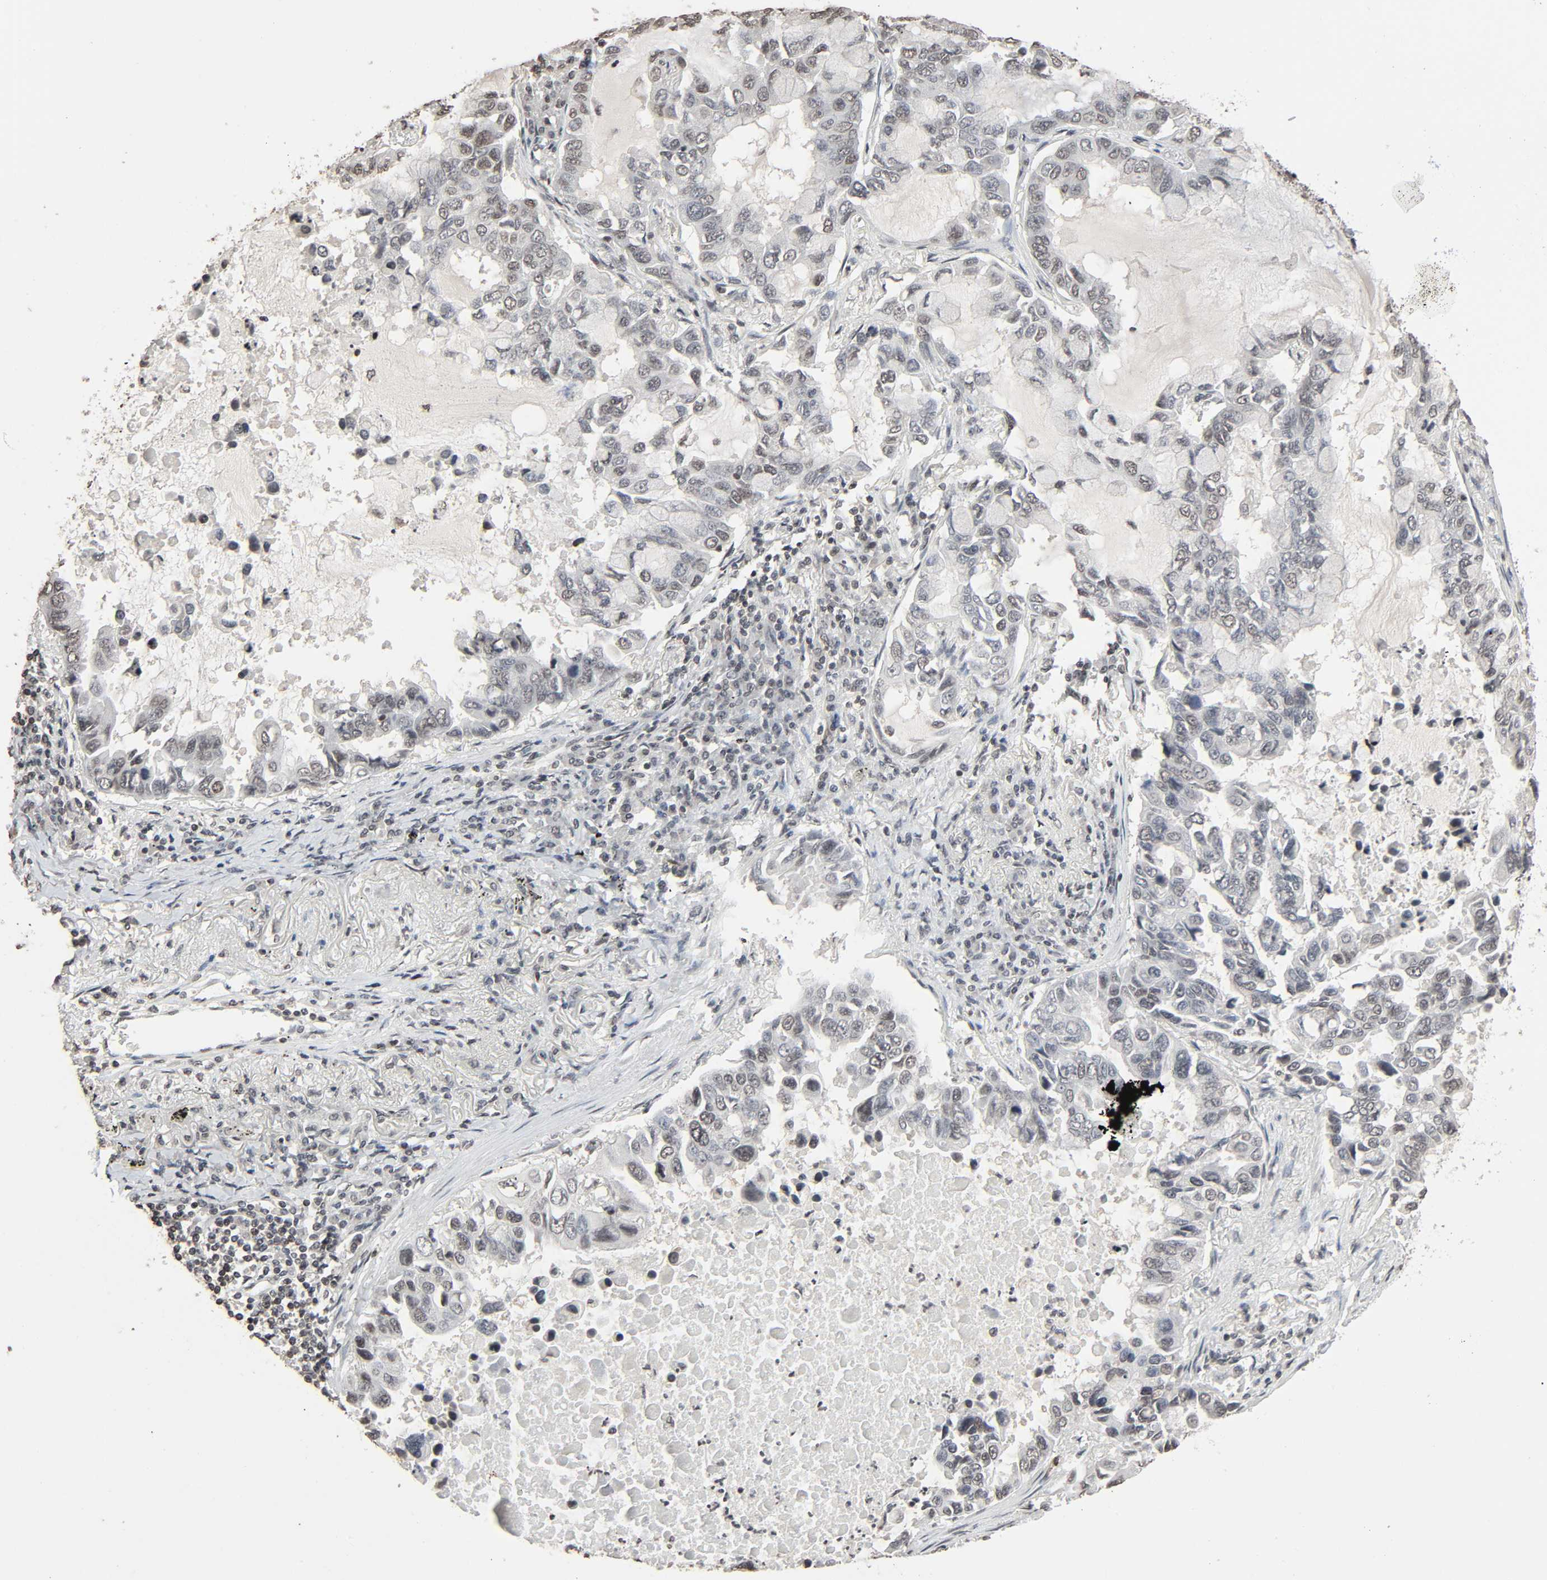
{"staining": {"intensity": "negative", "quantity": "none", "location": "none"}, "tissue": "lung cancer", "cell_type": "Tumor cells", "image_type": "cancer", "snomed": [{"axis": "morphology", "description": "Adenocarcinoma, NOS"}, {"axis": "topography", "description": "Lung"}], "caption": "The image reveals no significant staining in tumor cells of adenocarcinoma (lung).", "gene": "STK4", "patient": {"sex": "male", "age": 64}}